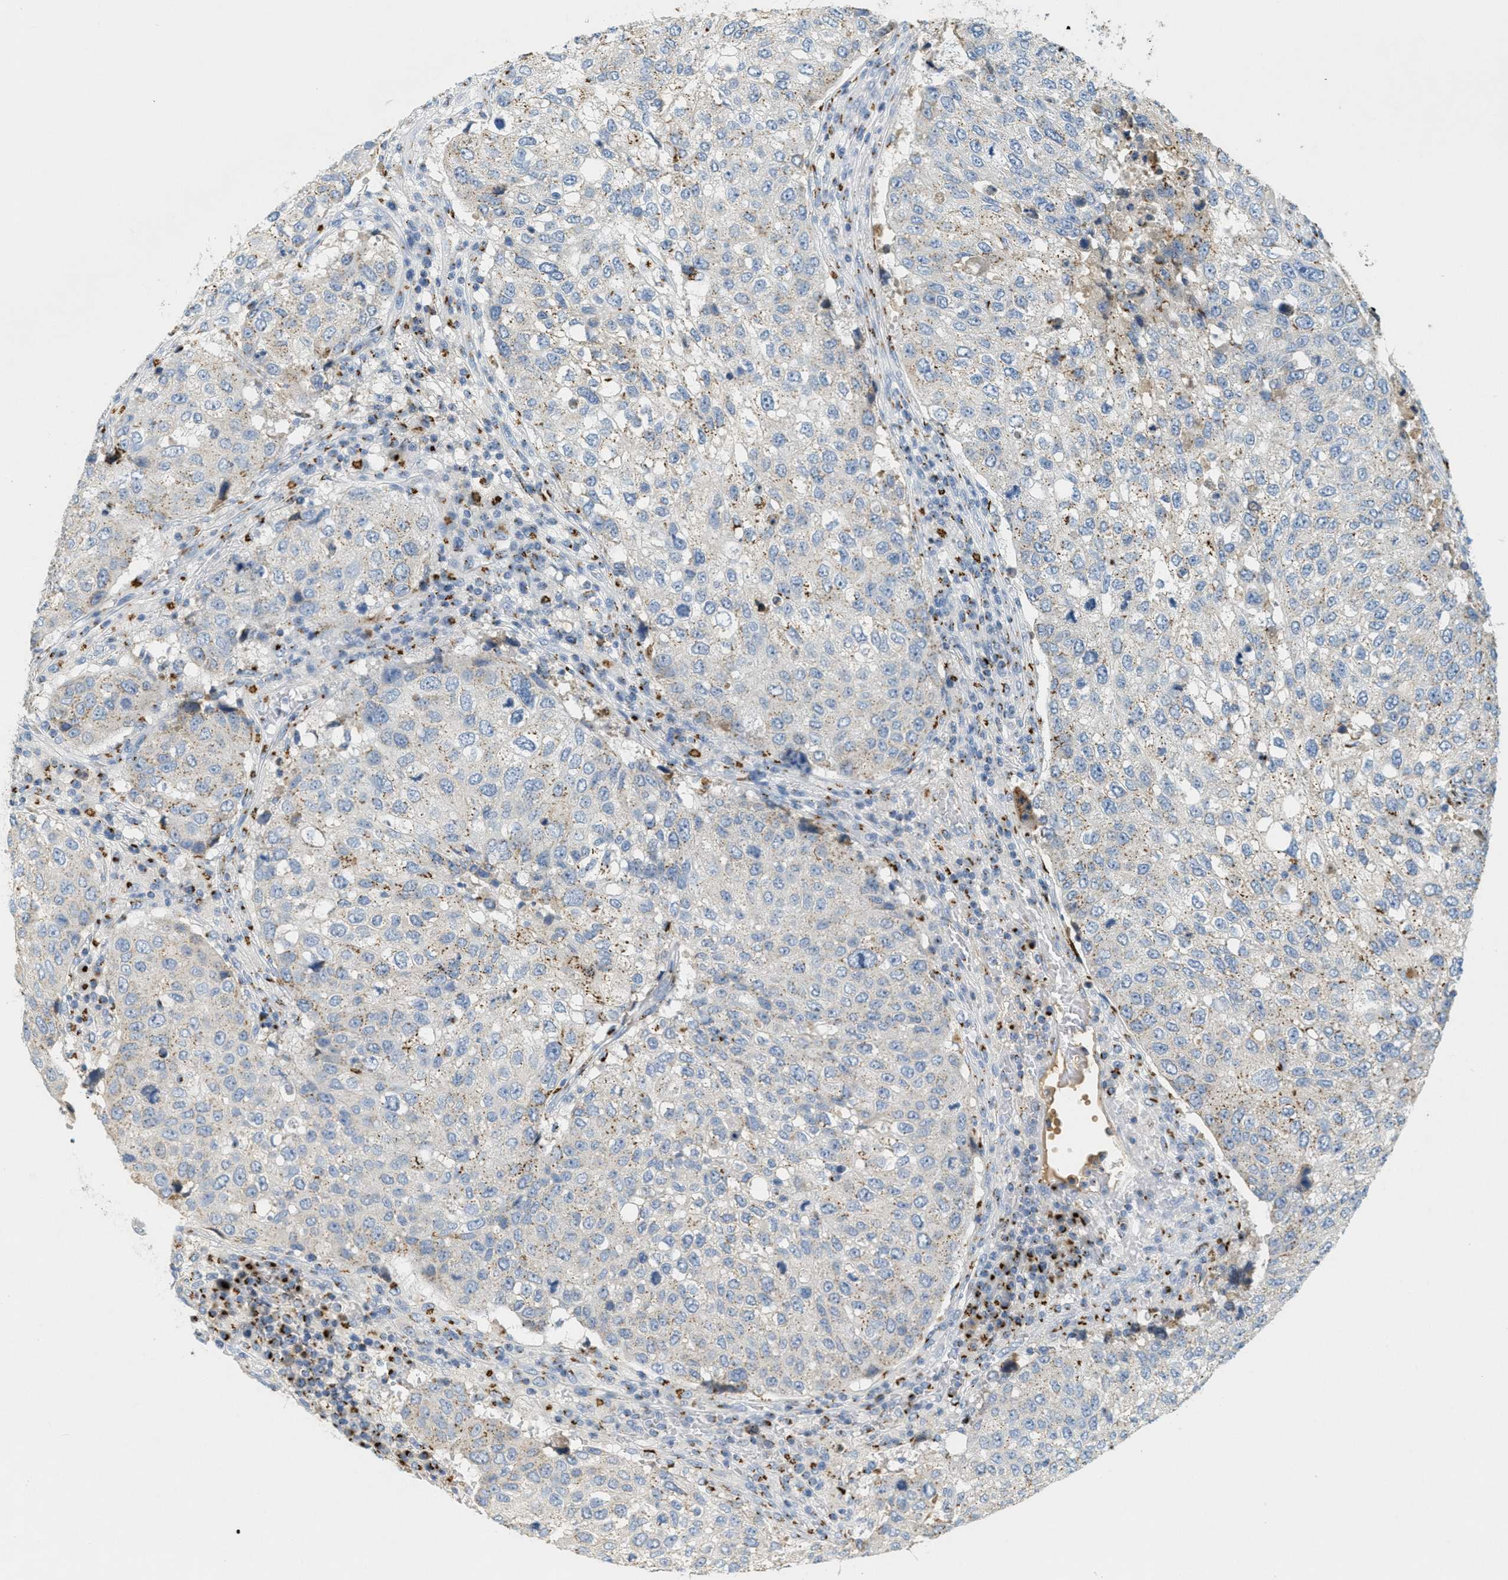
{"staining": {"intensity": "moderate", "quantity": "25%-75%", "location": "cytoplasmic/membranous"}, "tissue": "urothelial cancer", "cell_type": "Tumor cells", "image_type": "cancer", "snomed": [{"axis": "morphology", "description": "Urothelial carcinoma, High grade"}, {"axis": "topography", "description": "Lymph node"}, {"axis": "topography", "description": "Urinary bladder"}], "caption": "Urothelial carcinoma (high-grade) tissue shows moderate cytoplasmic/membranous staining in about 25%-75% of tumor cells (DAB (3,3'-diaminobenzidine) IHC with brightfield microscopy, high magnification).", "gene": "ENTPD4", "patient": {"sex": "male", "age": 51}}